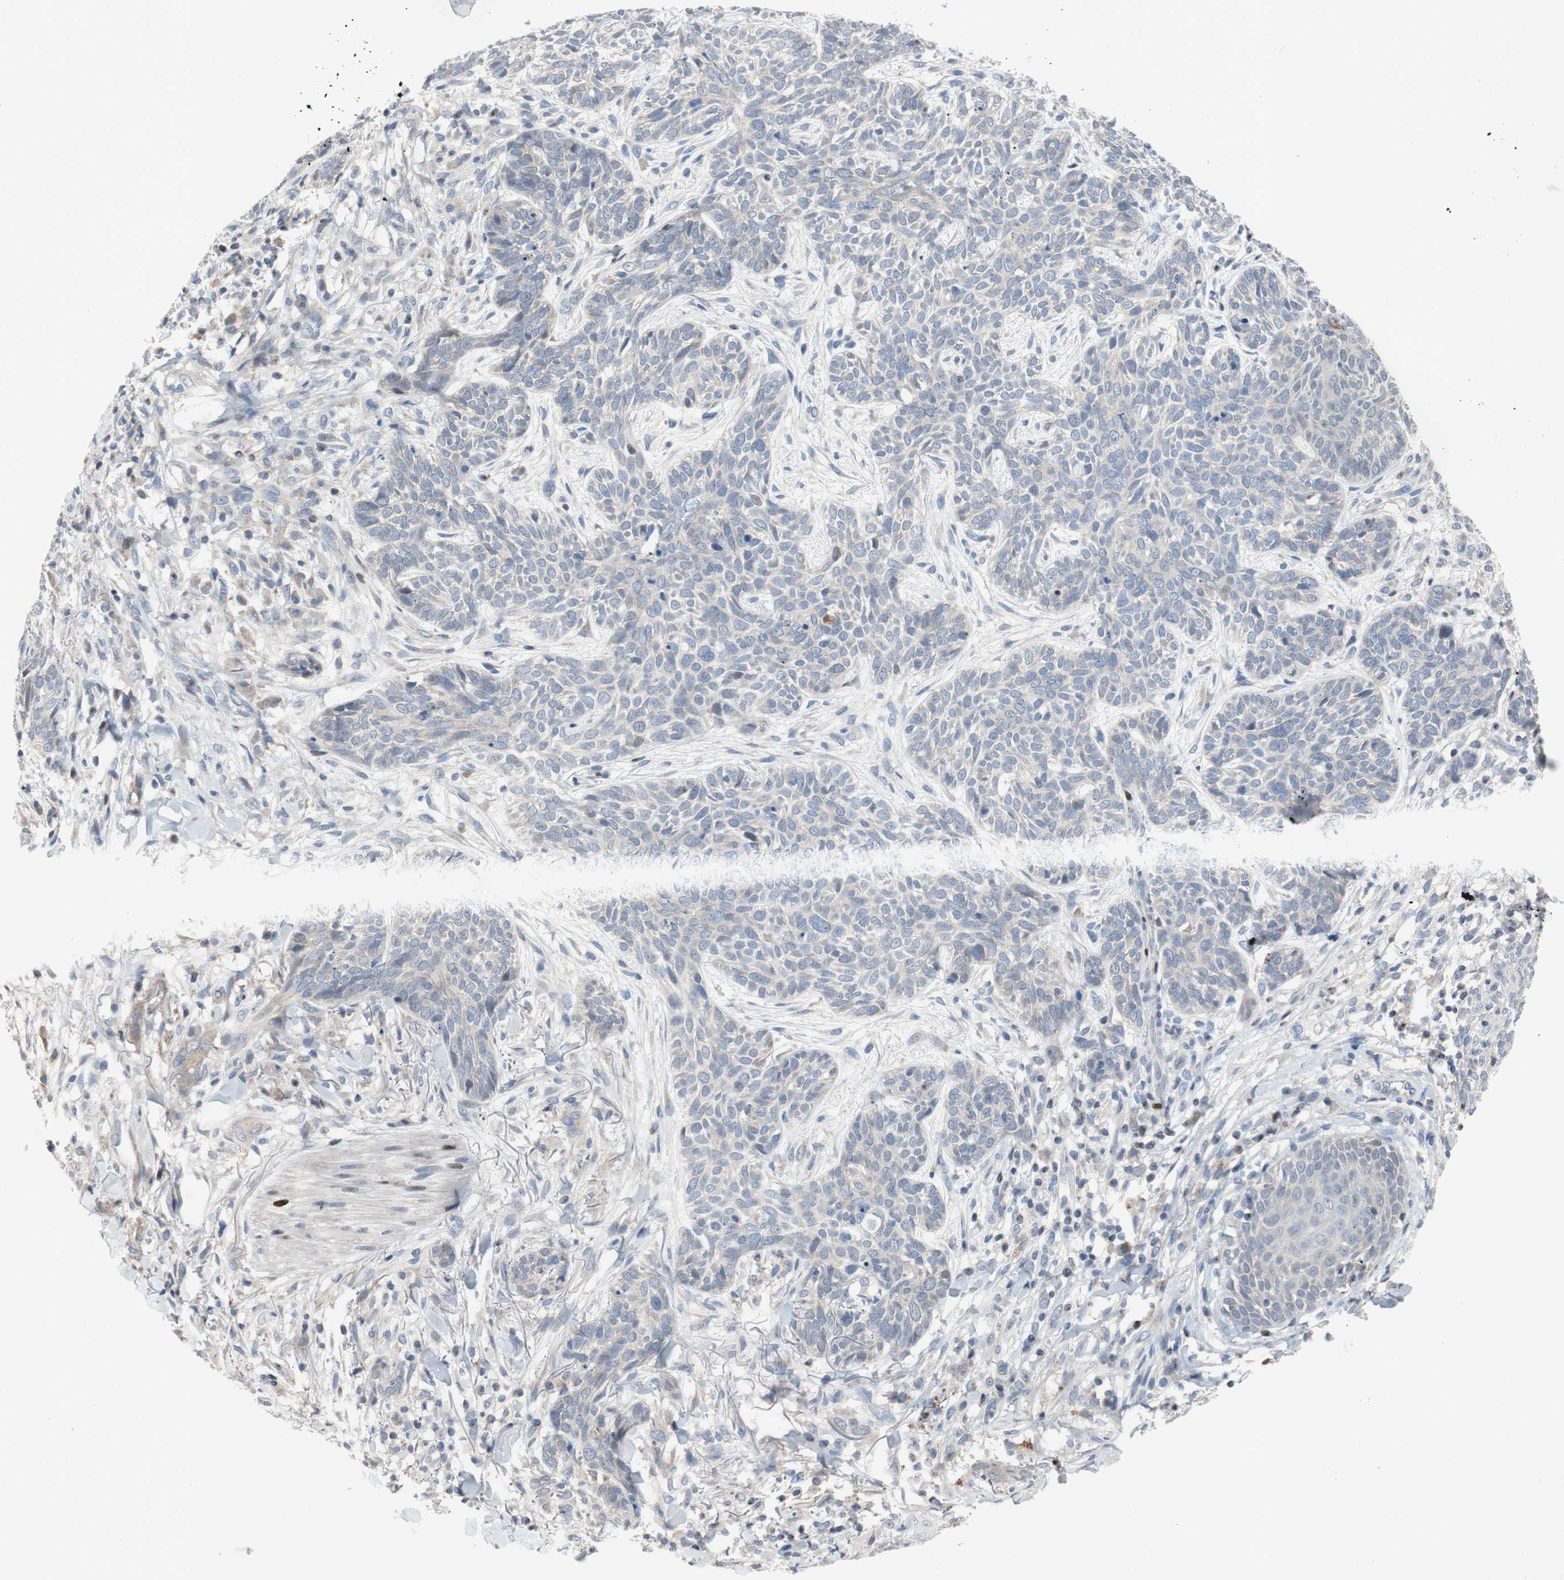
{"staining": {"intensity": "negative", "quantity": "none", "location": "none"}, "tissue": "skin cancer", "cell_type": "Tumor cells", "image_type": "cancer", "snomed": [{"axis": "morphology", "description": "Normal tissue, NOS"}, {"axis": "morphology", "description": "Basal cell carcinoma"}, {"axis": "topography", "description": "Skin"}], "caption": "DAB (3,3'-diaminobenzidine) immunohistochemical staining of human skin cancer displays no significant staining in tumor cells.", "gene": "MUTYH", "patient": {"sex": "male", "age": 52}}